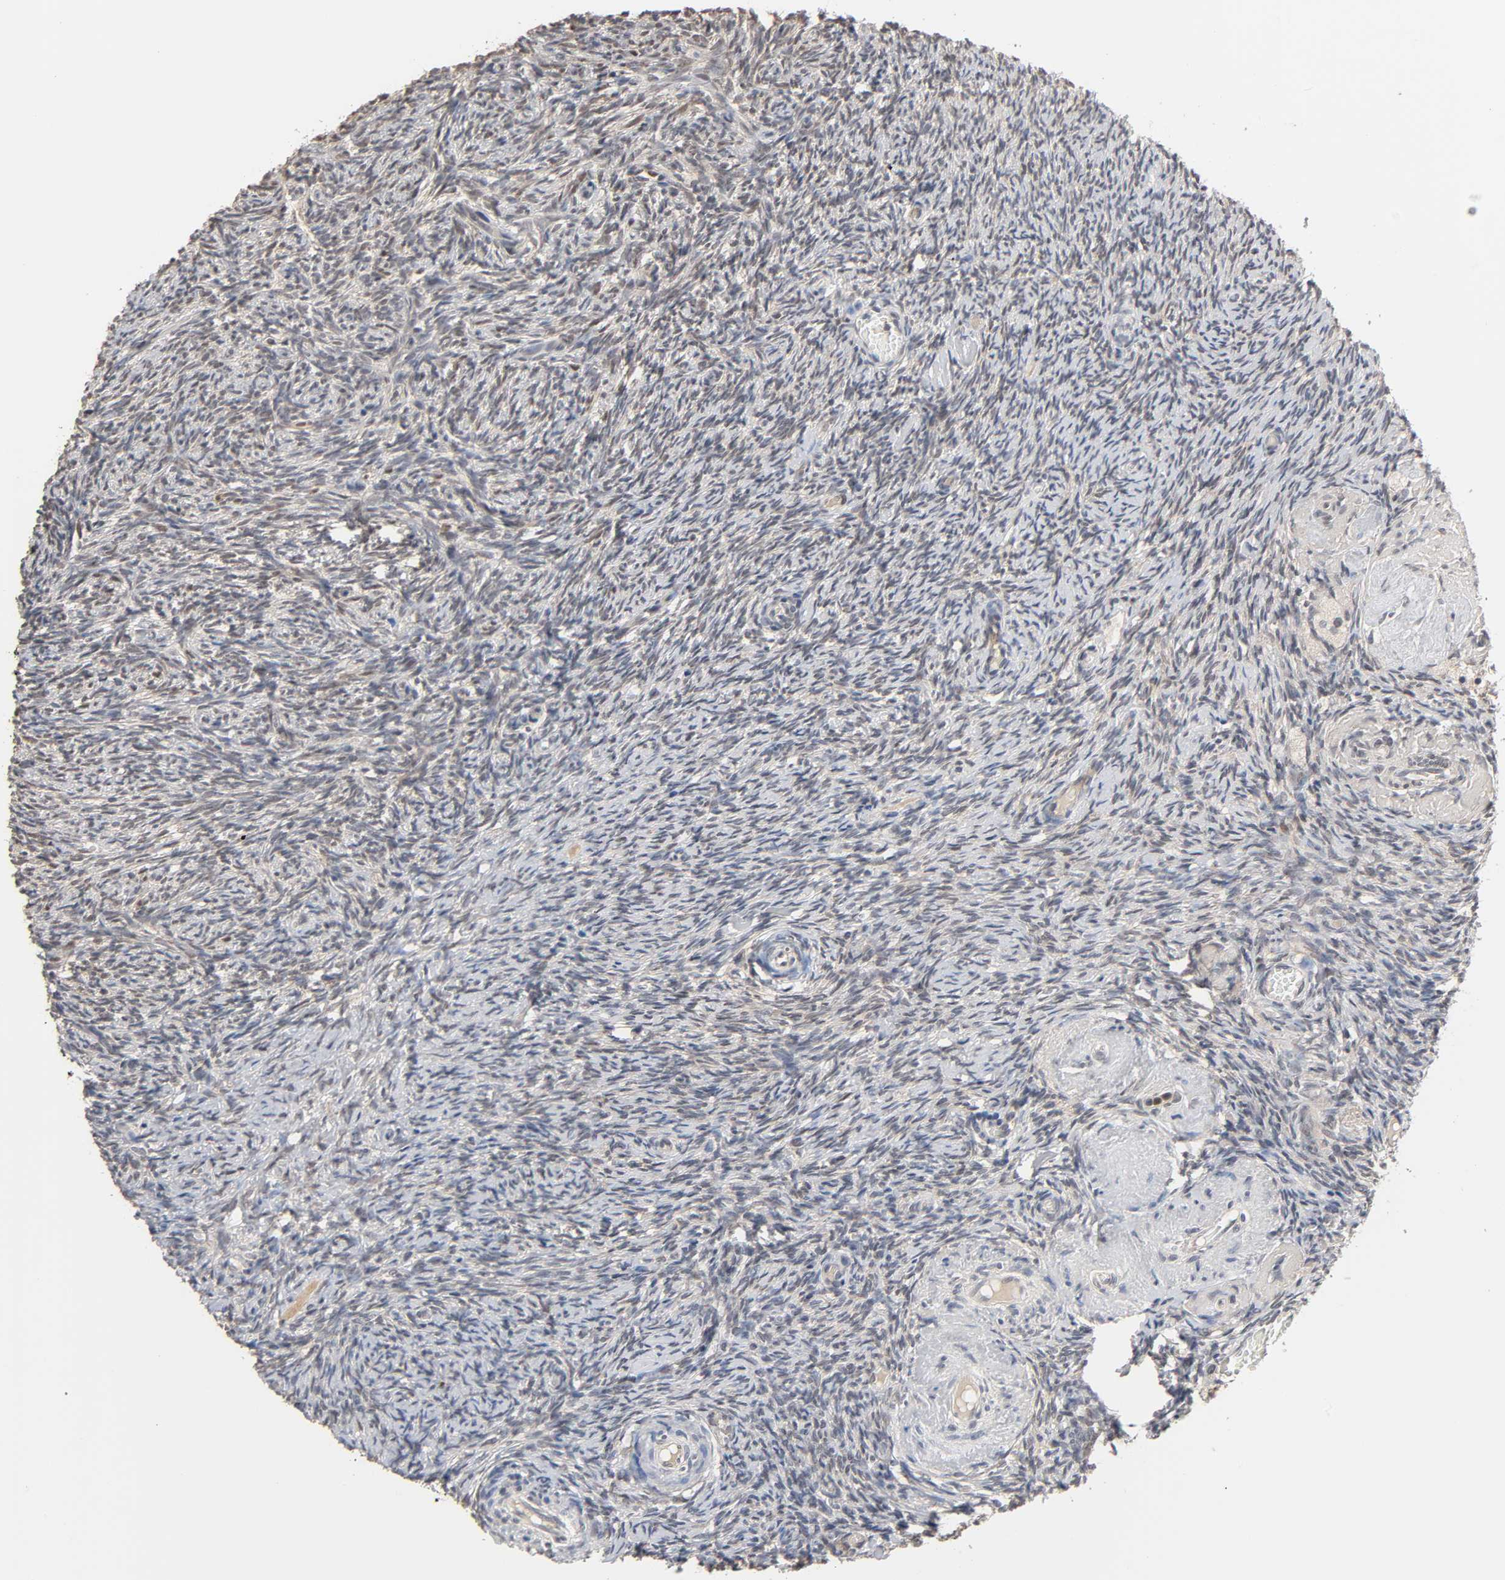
{"staining": {"intensity": "weak", "quantity": "25%-75%", "location": "cytoplasmic/membranous,nuclear"}, "tissue": "ovary", "cell_type": "Ovarian stroma cells", "image_type": "normal", "snomed": [{"axis": "morphology", "description": "Normal tissue, NOS"}, {"axis": "topography", "description": "Ovary"}], "caption": "A low amount of weak cytoplasmic/membranous,nuclear expression is appreciated in about 25%-75% of ovarian stroma cells in benign ovary. The staining was performed using DAB, with brown indicating positive protein expression. Nuclei are stained blue with hematoxylin.", "gene": "HTR1E", "patient": {"sex": "female", "age": 60}}